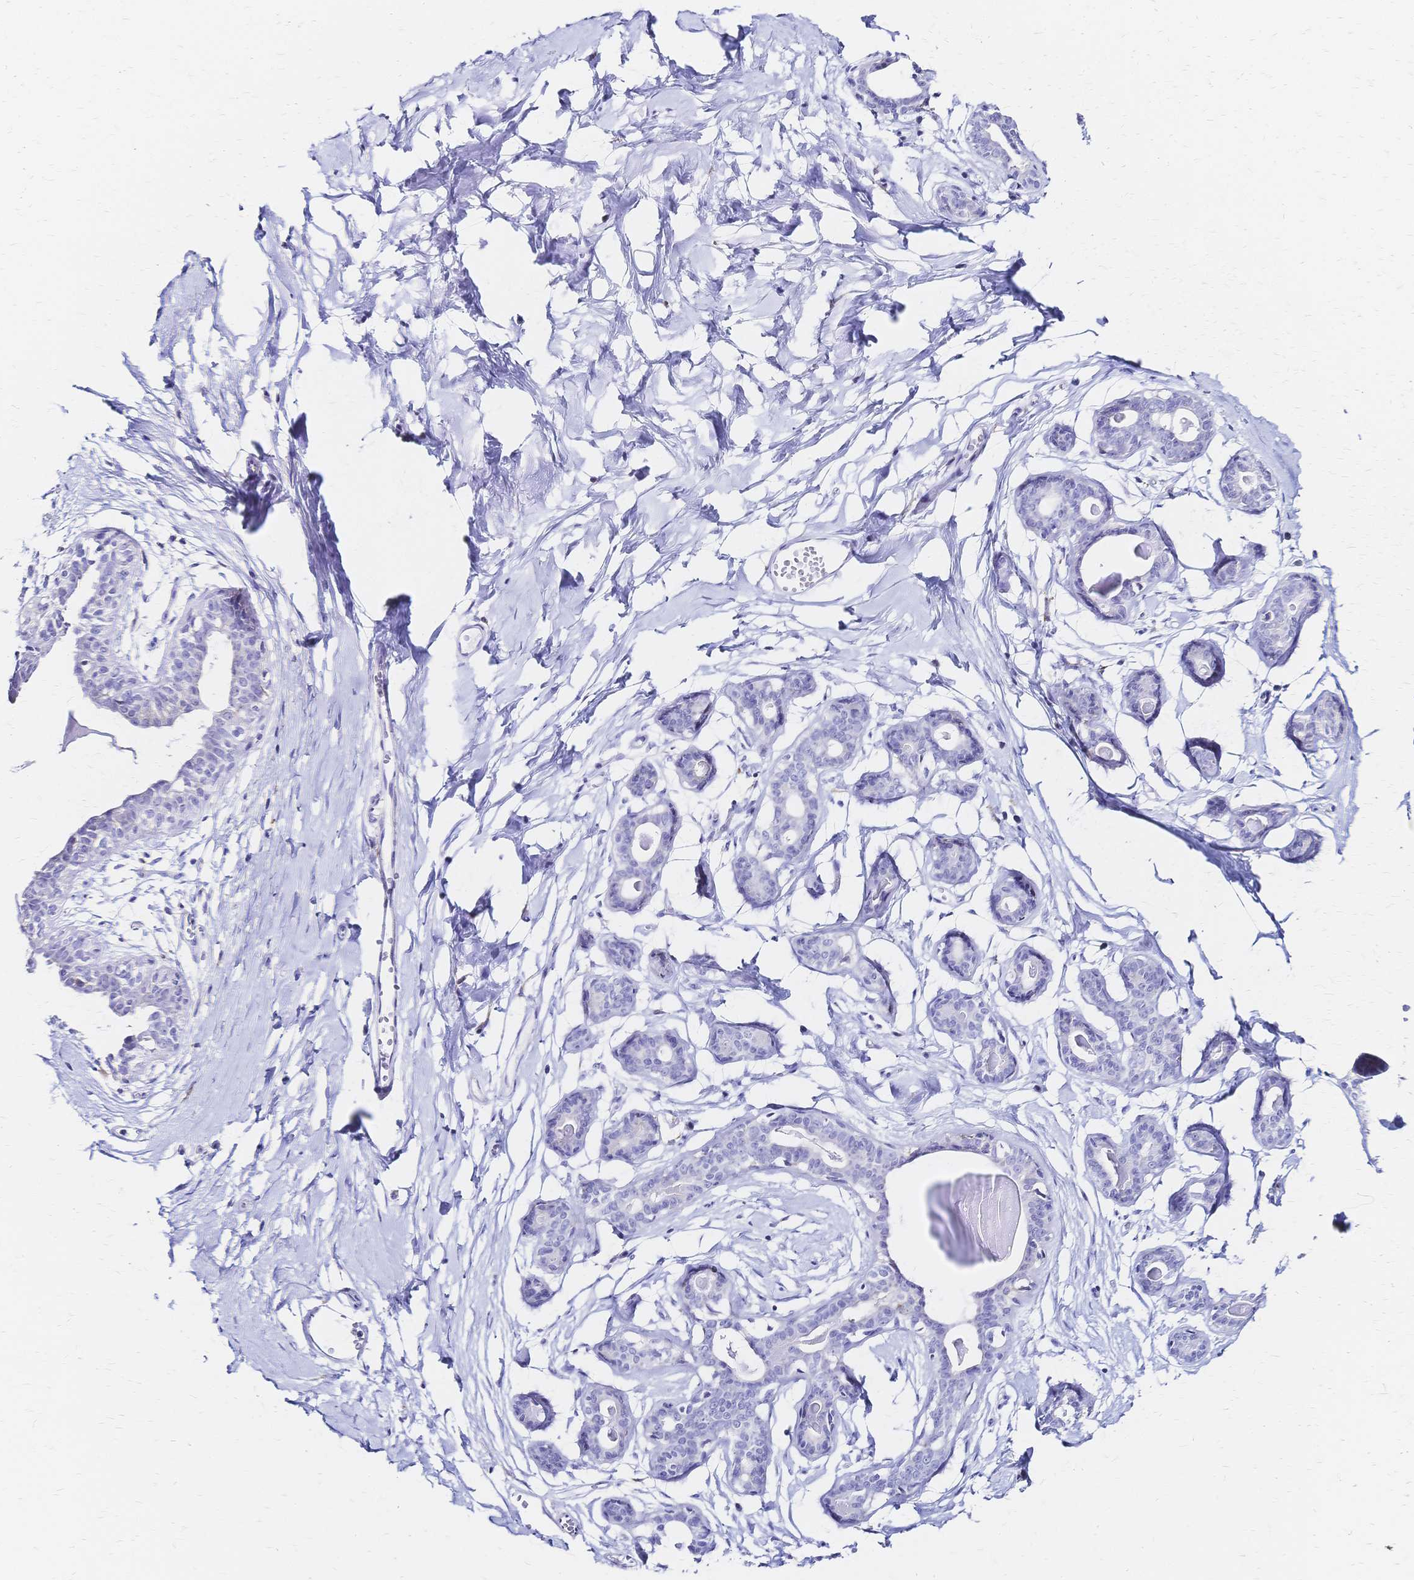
{"staining": {"intensity": "negative", "quantity": "none", "location": "none"}, "tissue": "breast", "cell_type": "Adipocytes", "image_type": "normal", "snomed": [{"axis": "morphology", "description": "Normal tissue, NOS"}, {"axis": "topography", "description": "Breast"}], "caption": "Adipocytes show no significant protein staining in unremarkable breast. (Stains: DAB immunohistochemistry (IHC) with hematoxylin counter stain, Microscopy: brightfield microscopy at high magnification).", "gene": "SLC5A1", "patient": {"sex": "female", "age": 45}}